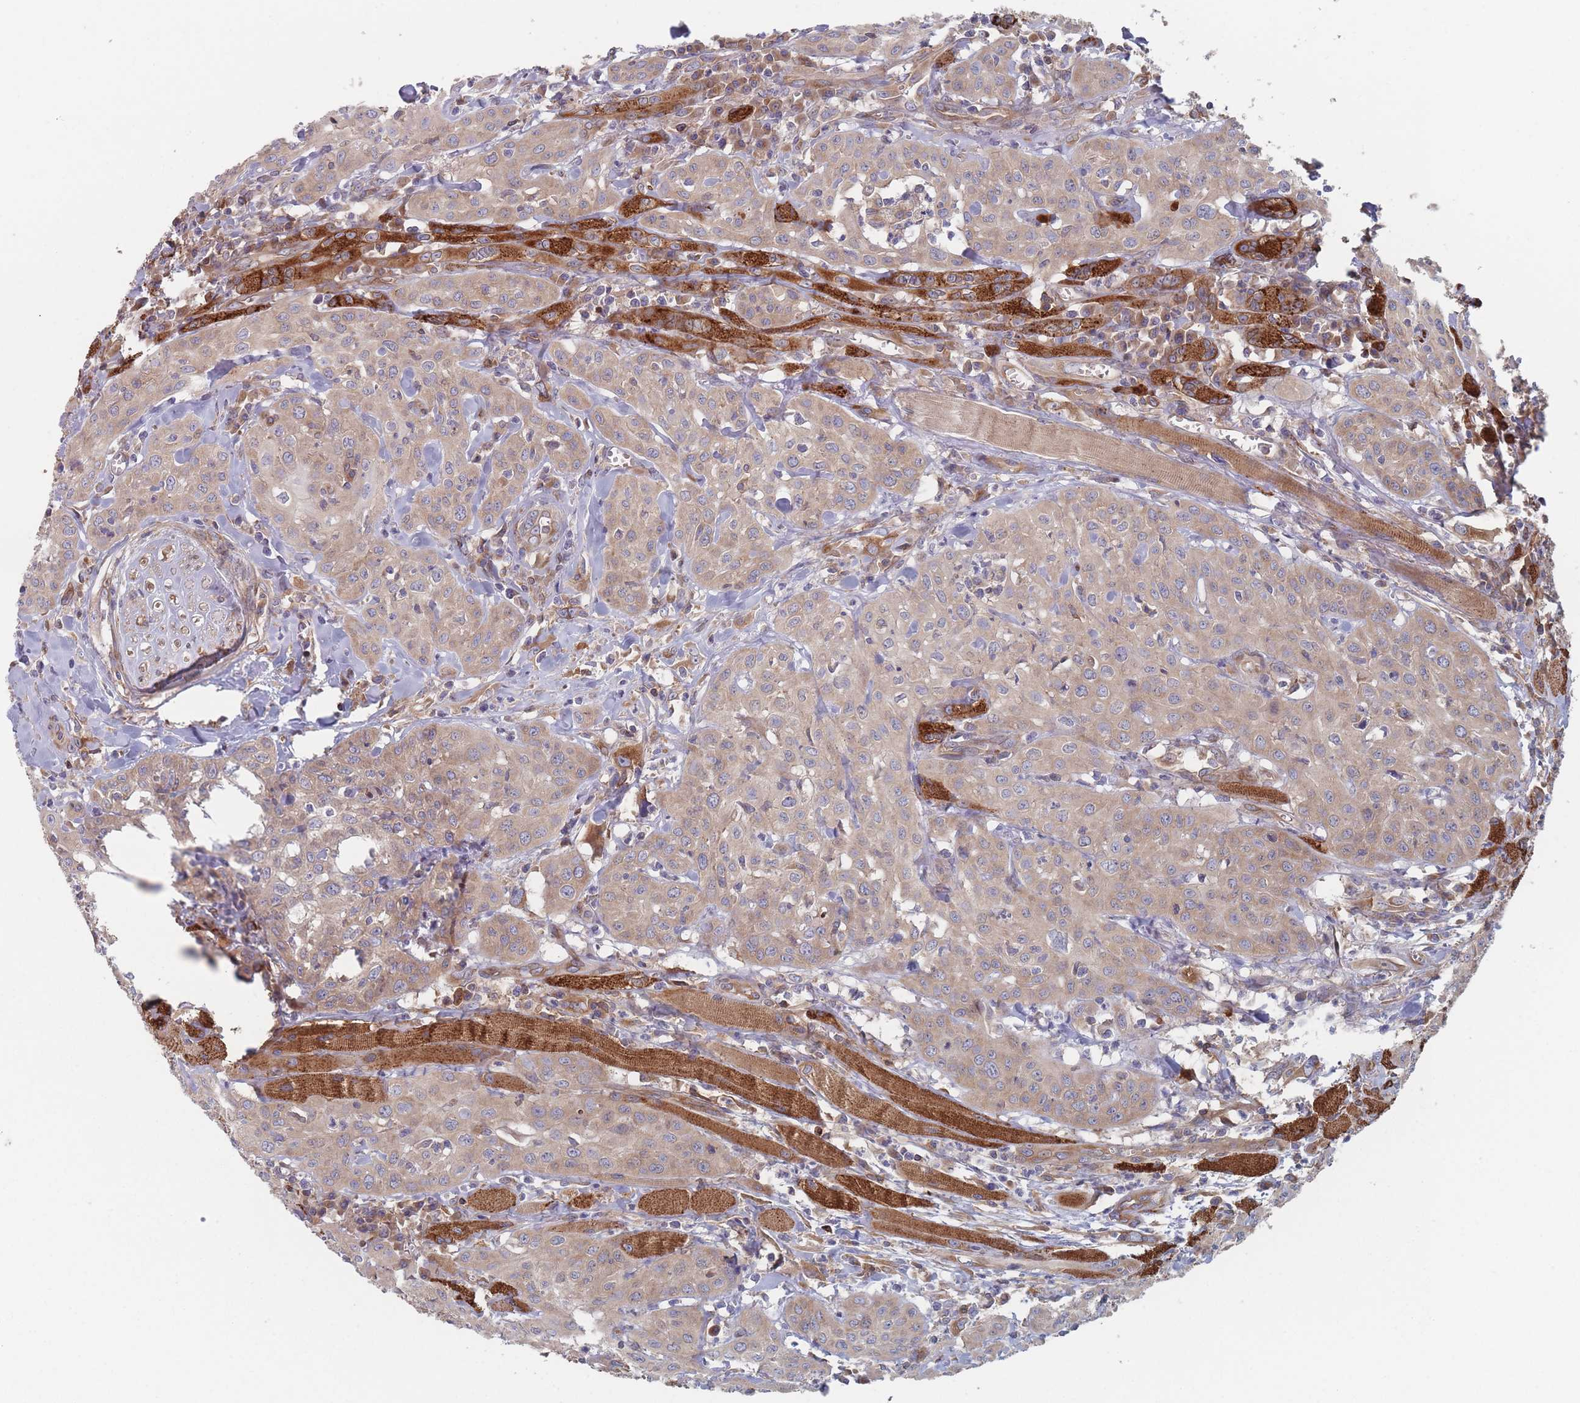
{"staining": {"intensity": "moderate", "quantity": ">75%", "location": "cytoplasmic/membranous"}, "tissue": "head and neck cancer", "cell_type": "Tumor cells", "image_type": "cancer", "snomed": [{"axis": "morphology", "description": "Squamous cell carcinoma, NOS"}, {"axis": "topography", "description": "Oral tissue"}, {"axis": "topography", "description": "Head-Neck"}], "caption": "A photomicrograph of squamous cell carcinoma (head and neck) stained for a protein exhibits moderate cytoplasmic/membranous brown staining in tumor cells.", "gene": "KDSR", "patient": {"sex": "female", "age": 70}}